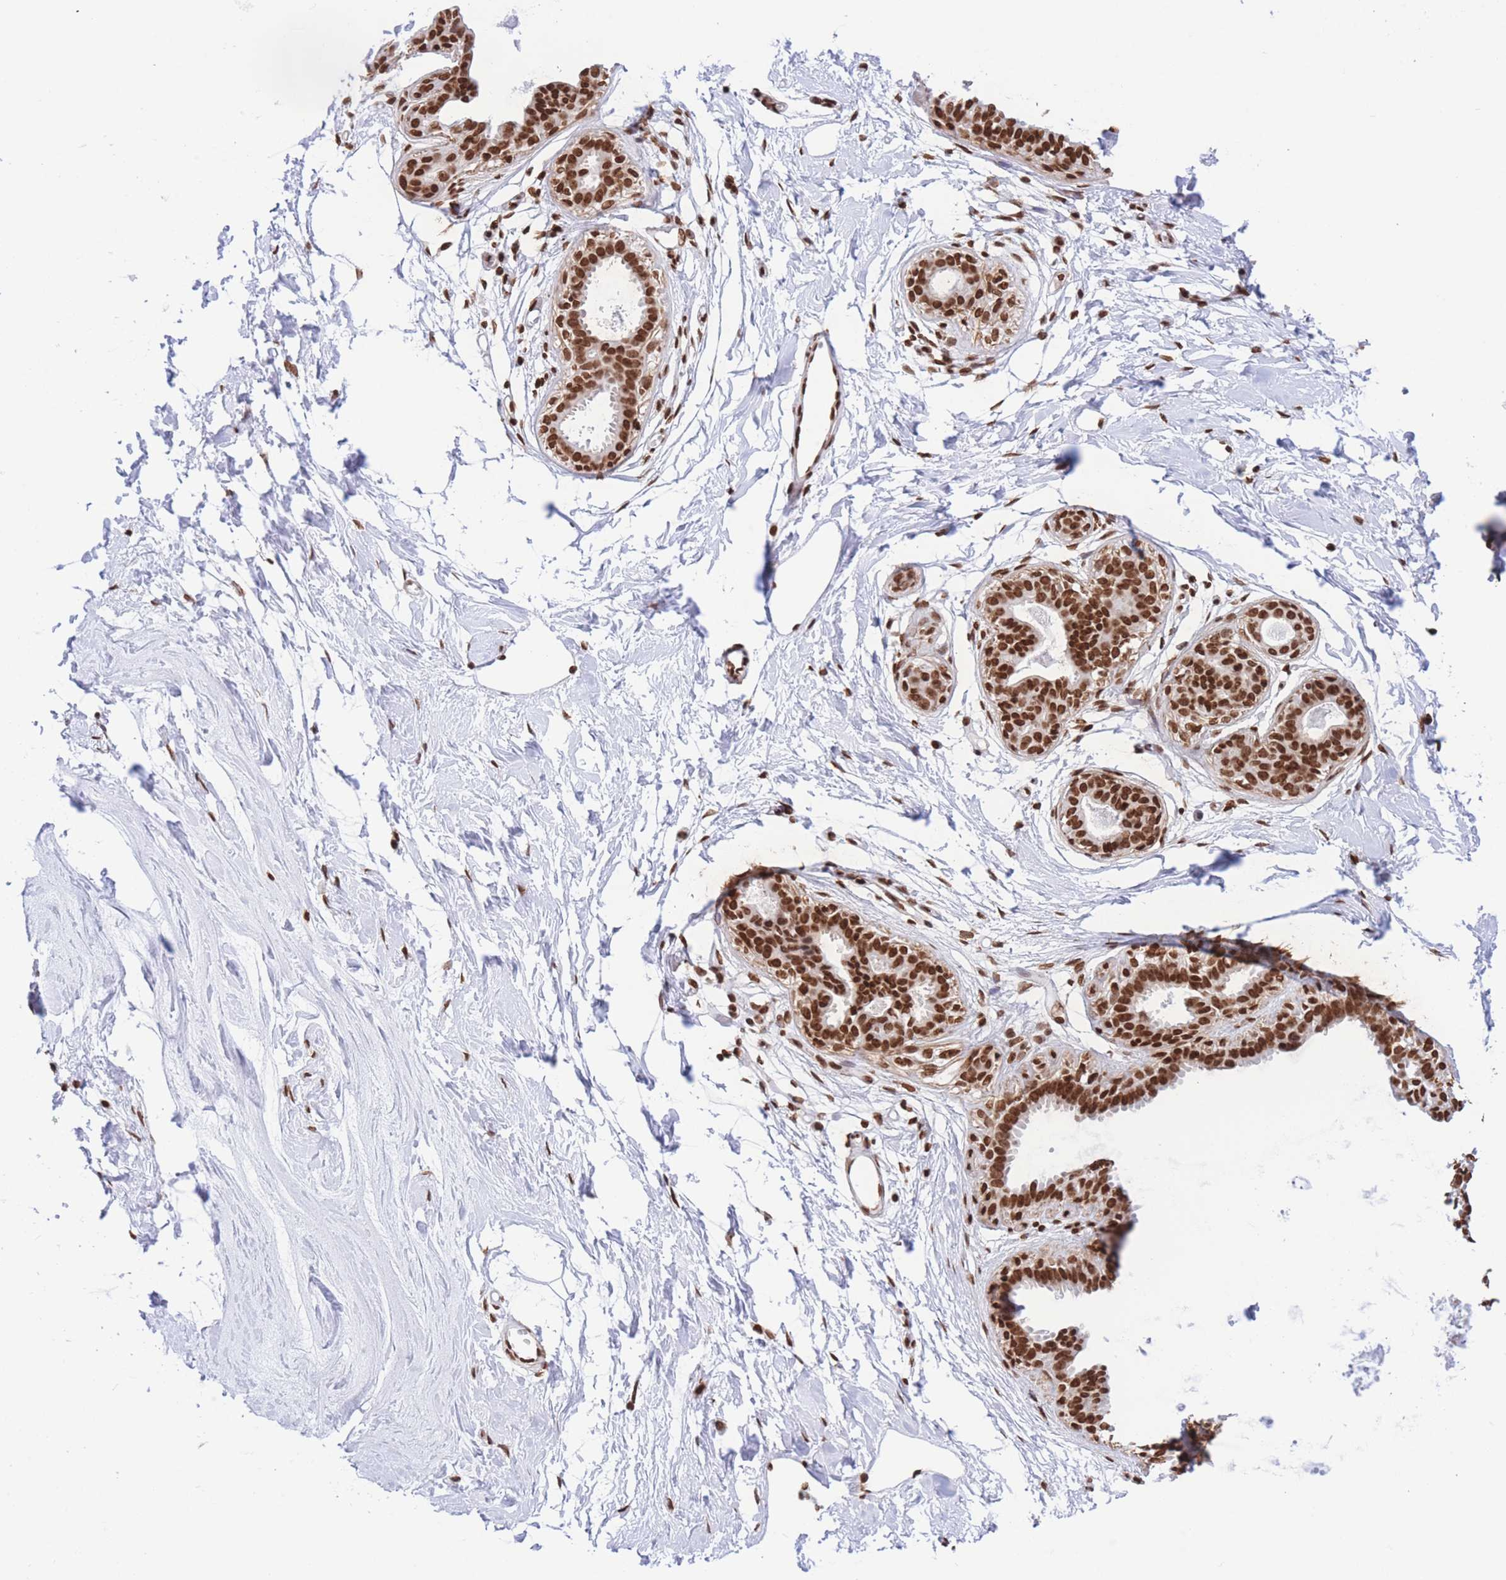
{"staining": {"intensity": "strong", "quantity": "<25%", "location": "nuclear"}, "tissue": "breast", "cell_type": "Adipocytes", "image_type": "normal", "snomed": [{"axis": "morphology", "description": "Normal tissue, NOS"}, {"axis": "topography", "description": "Breast"}], "caption": "Strong nuclear protein expression is appreciated in about <25% of adipocytes in breast. (Stains: DAB (3,3'-diaminobenzidine) in brown, nuclei in blue, Microscopy: brightfield microscopy at high magnification).", "gene": "H2BC10", "patient": {"sex": "female", "age": 45}}